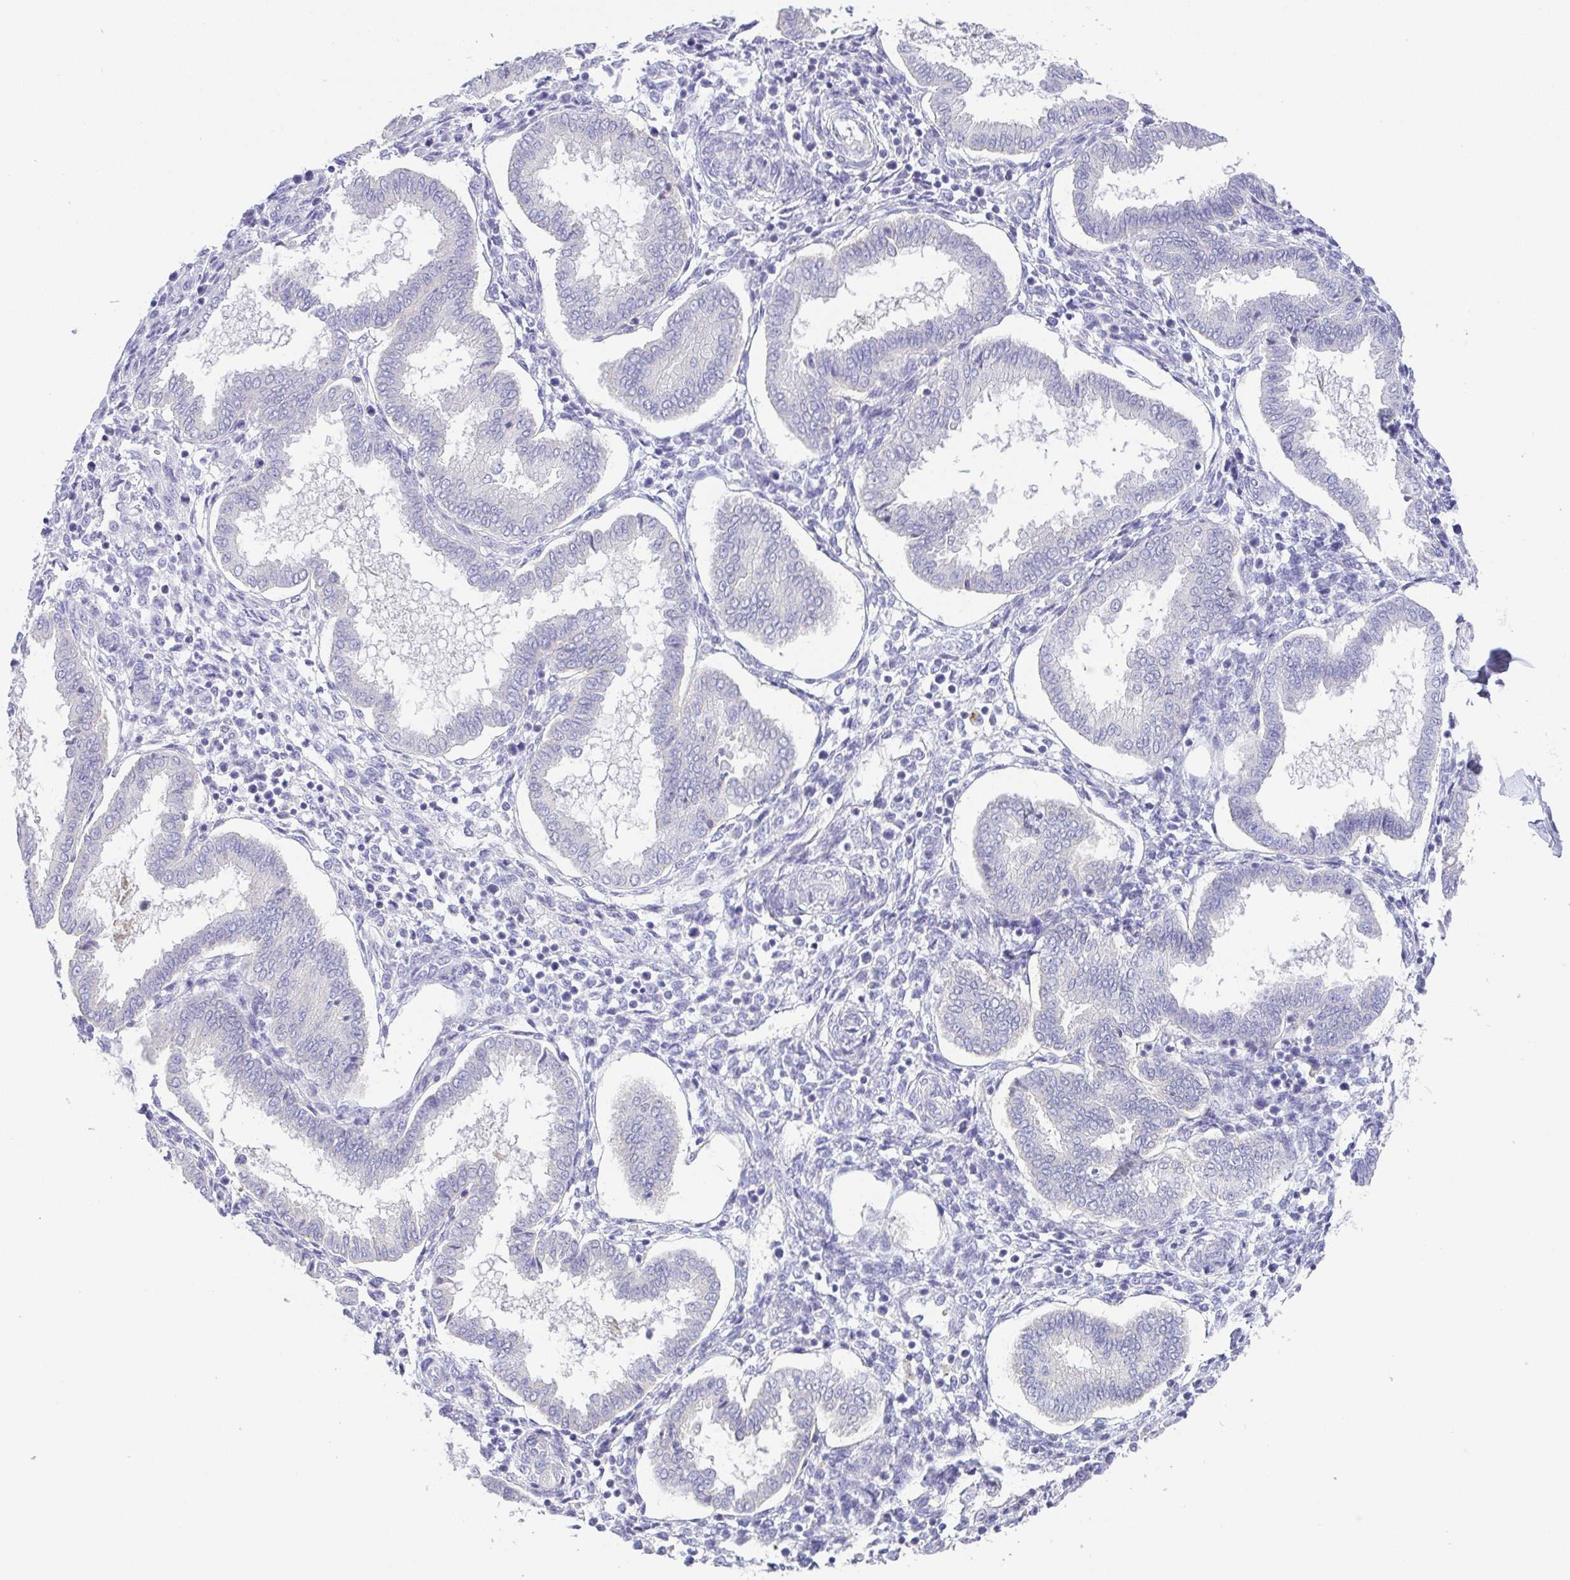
{"staining": {"intensity": "negative", "quantity": "none", "location": "none"}, "tissue": "endometrium", "cell_type": "Cells in endometrial stroma", "image_type": "normal", "snomed": [{"axis": "morphology", "description": "Normal tissue, NOS"}, {"axis": "topography", "description": "Endometrium"}], "caption": "This is a image of IHC staining of benign endometrium, which shows no staining in cells in endometrial stroma.", "gene": "PKDREJ", "patient": {"sex": "female", "age": 24}}